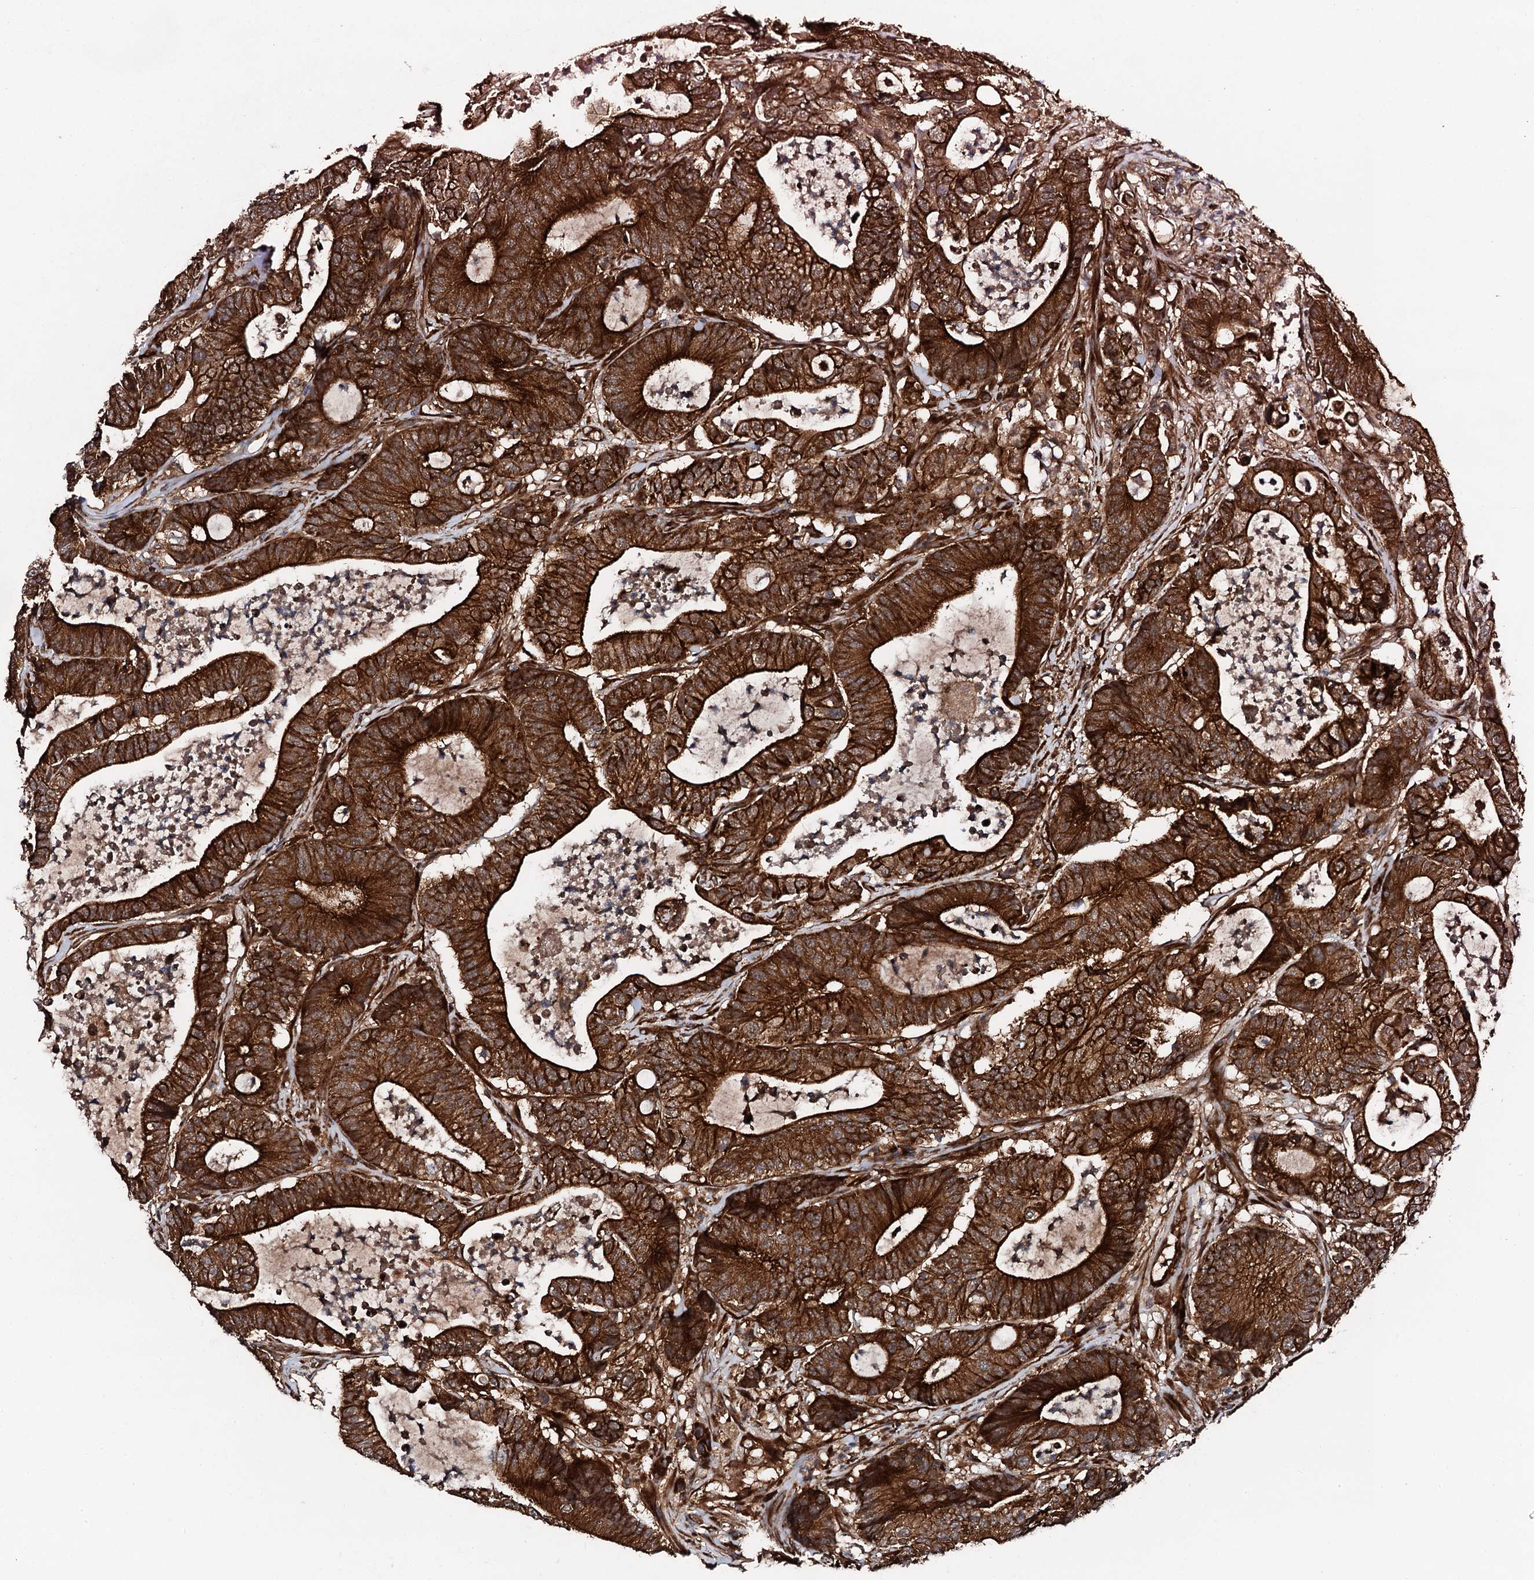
{"staining": {"intensity": "strong", "quantity": ">75%", "location": "cytoplasmic/membranous"}, "tissue": "colorectal cancer", "cell_type": "Tumor cells", "image_type": "cancer", "snomed": [{"axis": "morphology", "description": "Adenocarcinoma, NOS"}, {"axis": "topography", "description": "Colon"}], "caption": "The micrograph exhibits immunohistochemical staining of colorectal cancer (adenocarcinoma). There is strong cytoplasmic/membranous staining is present in about >75% of tumor cells. The protein is stained brown, and the nuclei are stained in blue (DAB IHC with brightfield microscopy, high magnification).", "gene": "FLYWCH1", "patient": {"sex": "female", "age": 84}}